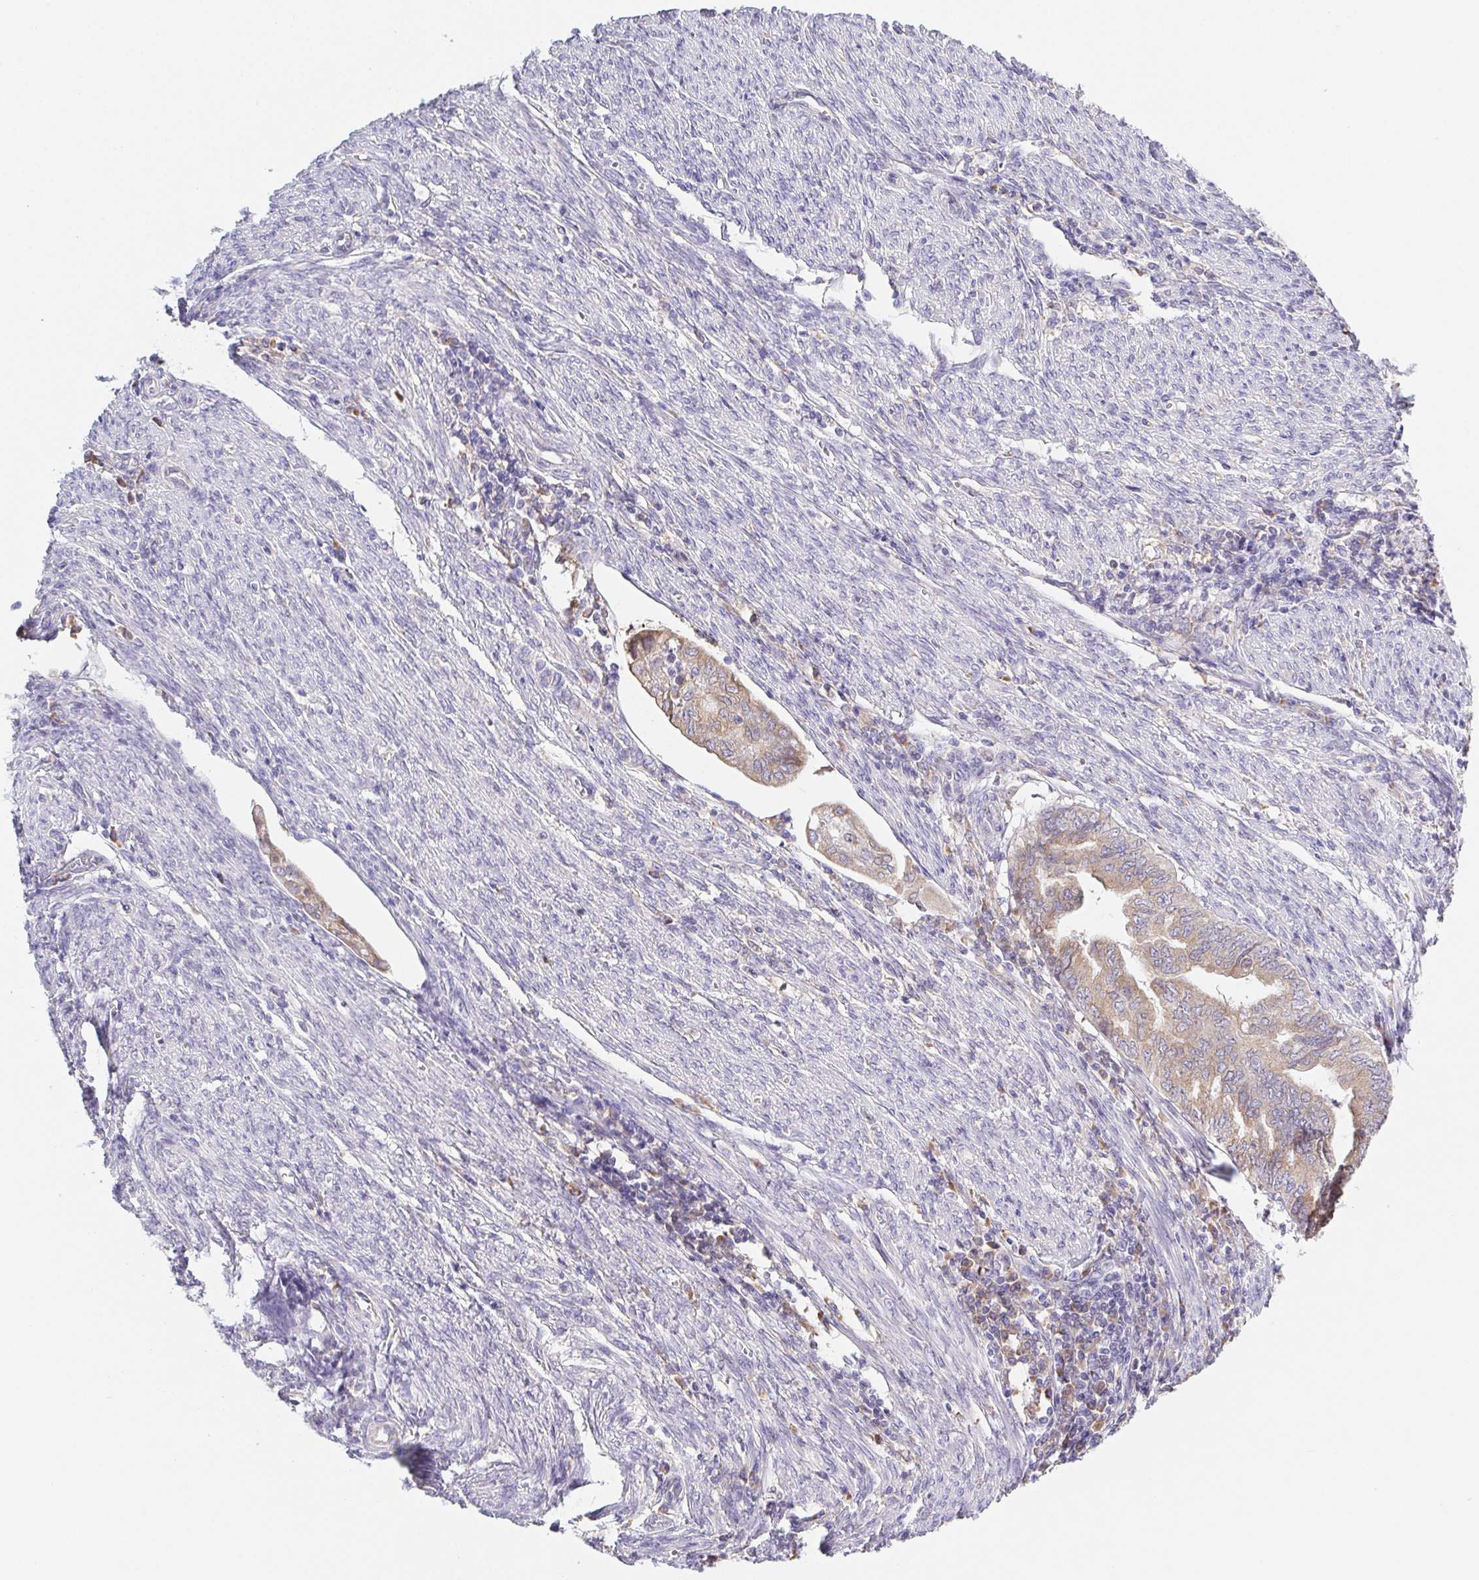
{"staining": {"intensity": "moderate", "quantity": ">75%", "location": "cytoplasmic/membranous"}, "tissue": "endometrial cancer", "cell_type": "Tumor cells", "image_type": "cancer", "snomed": [{"axis": "morphology", "description": "Adenocarcinoma, NOS"}, {"axis": "topography", "description": "Endometrium"}], "caption": "Endometrial cancer (adenocarcinoma) tissue reveals moderate cytoplasmic/membranous expression in approximately >75% of tumor cells, visualized by immunohistochemistry. The staining was performed using DAB, with brown indicating positive protein expression. Nuclei are stained blue with hematoxylin.", "gene": "ADAM8", "patient": {"sex": "female", "age": 79}}